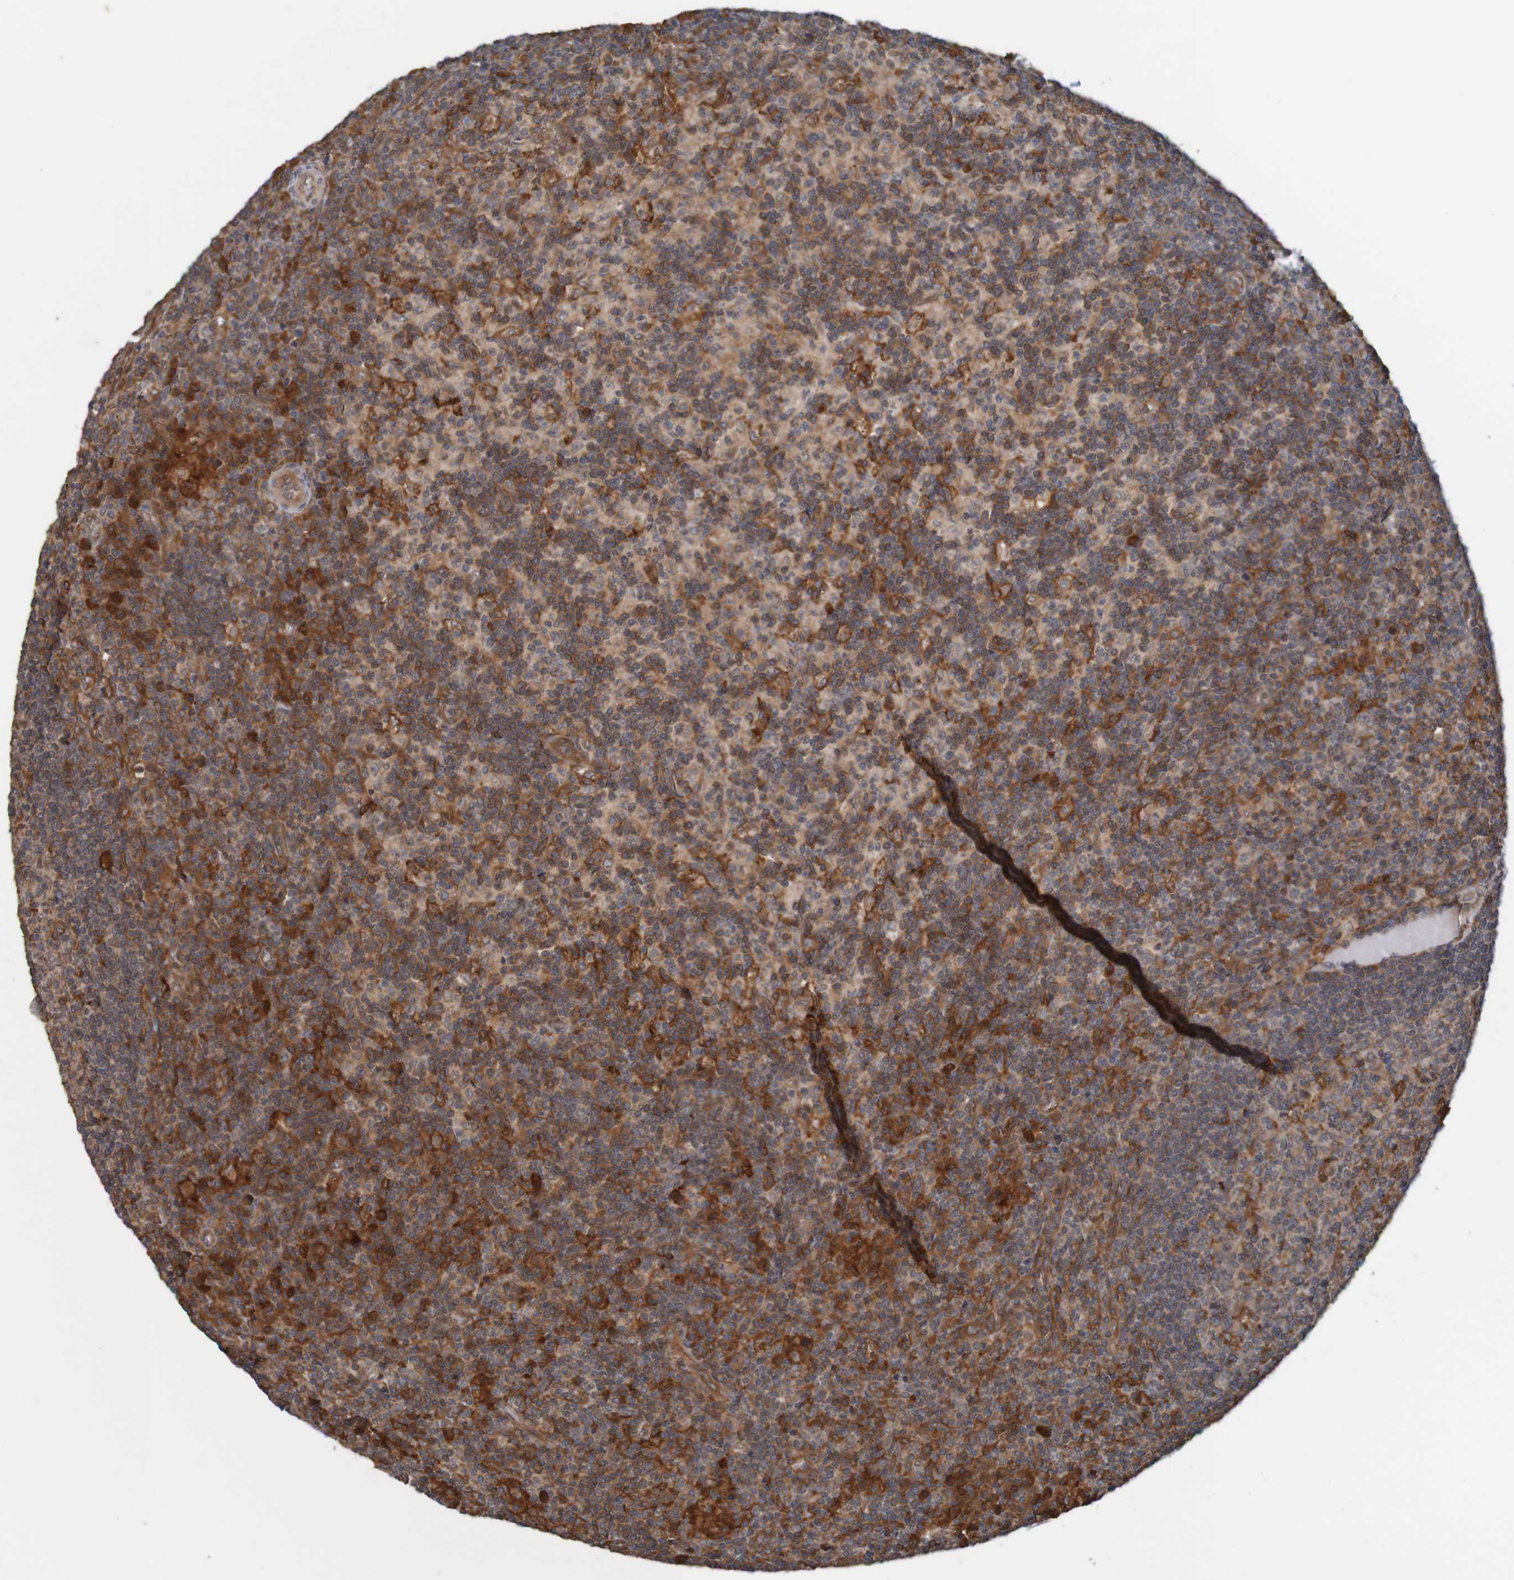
{"staining": {"intensity": "strong", "quantity": "<25%", "location": "cytoplasmic/membranous"}, "tissue": "lymph node", "cell_type": "Germinal center cells", "image_type": "normal", "snomed": [{"axis": "morphology", "description": "Normal tissue, NOS"}, {"axis": "morphology", "description": "Inflammation, NOS"}, {"axis": "topography", "description": "Lymph node"}], "caption": "High-power microscopy captured an immunohistochemistry (IHC) histopathology image of normal lymph node, revealing strong cytoplasmic/membranous expression in about <25% of germinal center cells. The staining was performed using DAB (3,3'-diaminobenzidine) to visualize the protein expression in brown, while the nuclei were stained in blue with hematoxylin (Magnification: 20x).", "gene": "ARHGEF11", "patient": {"sex": "male", "age": 55}}